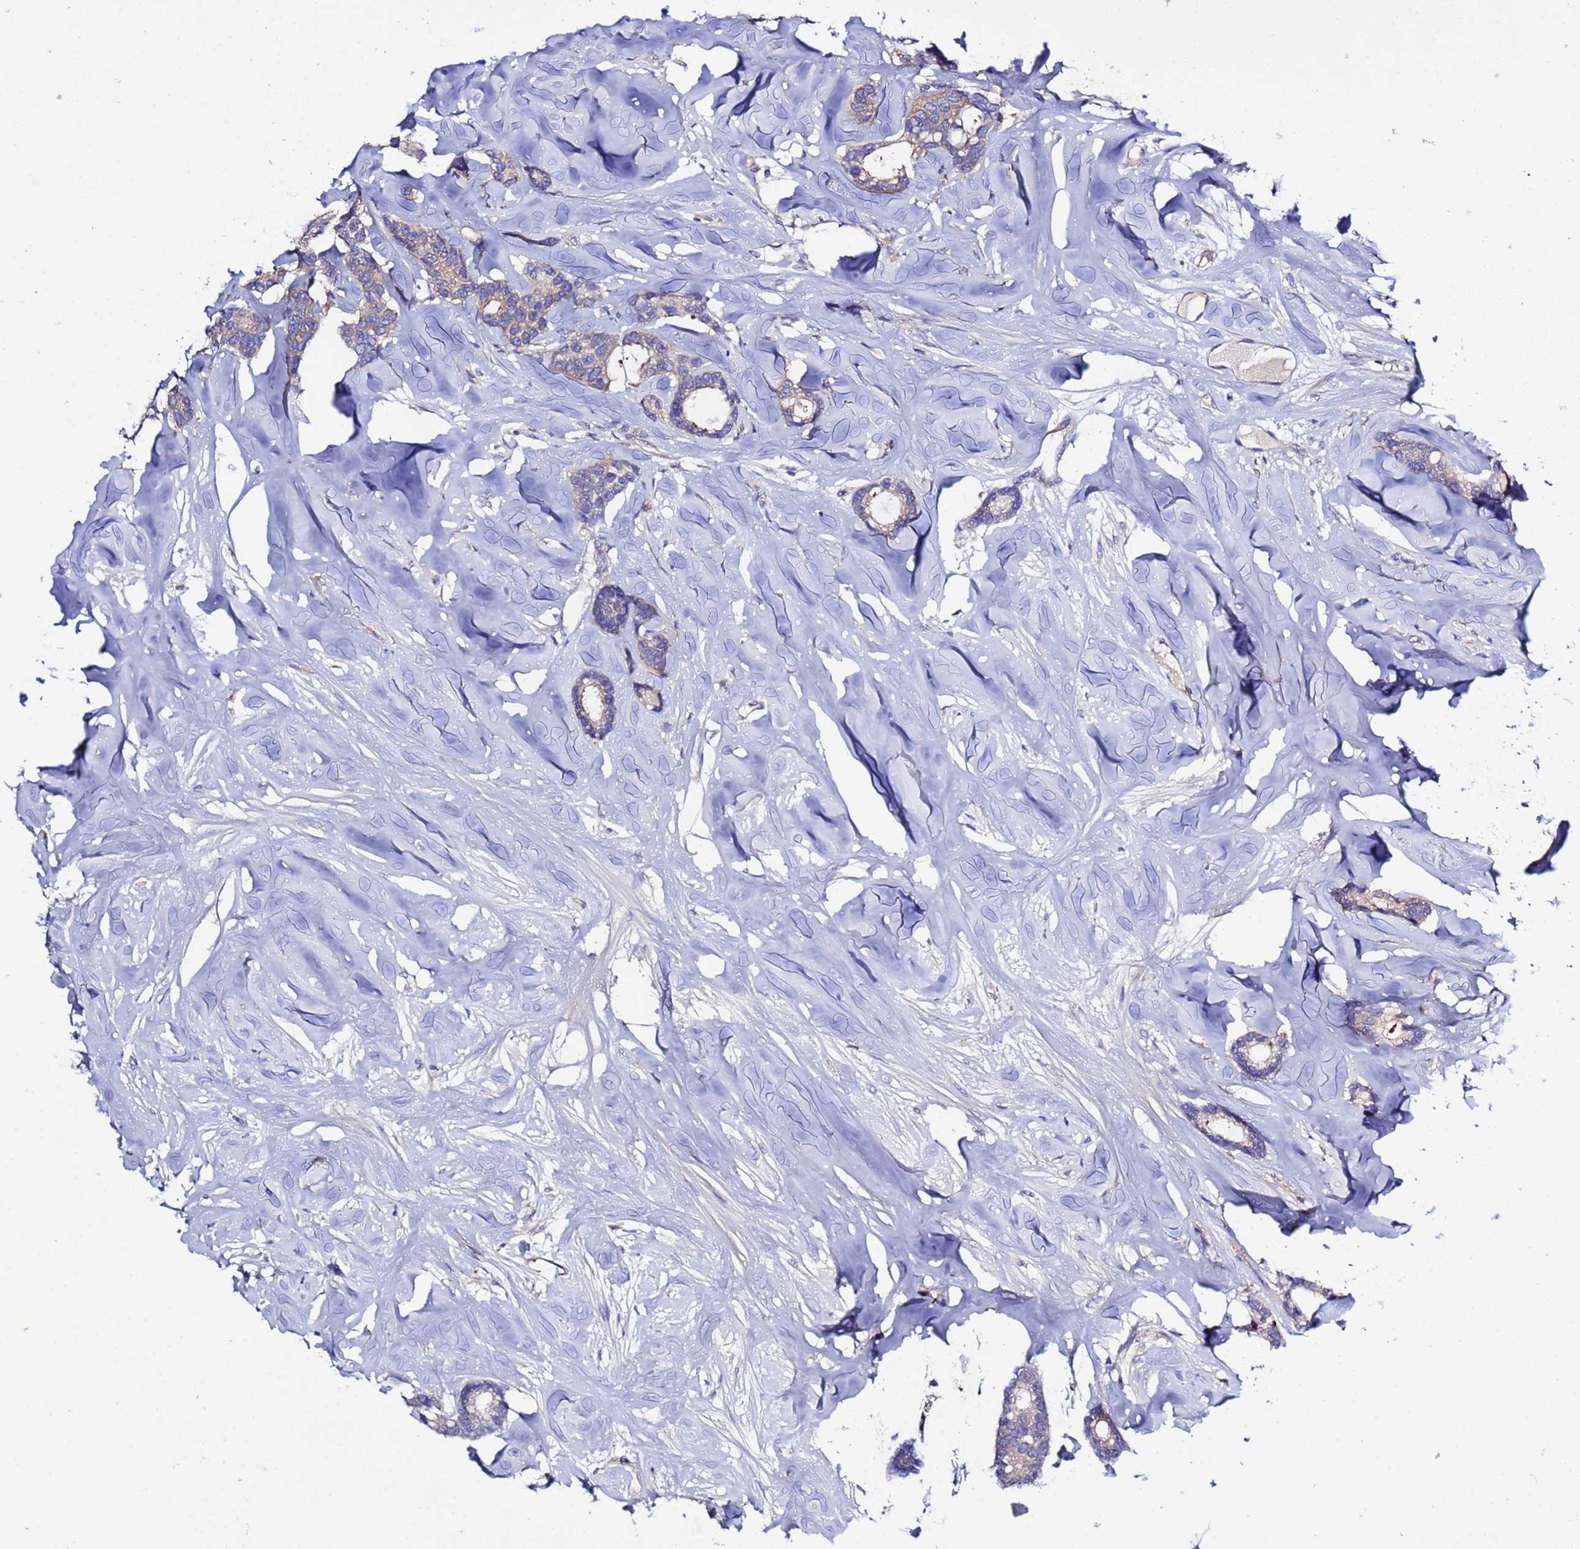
{"staining": {"intensity": "weak", "quantity": ">75%", "location": "cytoplasmic/membranous"}, "tissue": "breast cancer", "cell_type": "Tumor cells", "image_type": "cancer", "snomed": [{"axis": "morphology", "description": "Duct carcinoma"}, {"axis": "topography", "description": "Breast"}], "caption": "Brown immunohistochemical staining in breast infiltrating ductal carcinoma displays weak cytoplasmic/membranous positivity in about >75% of tumor cells. (IHC, brightfield microscopy, high magnification).", "gene": "RC3H2", "patient": {"sex": "female", "age": 87}}